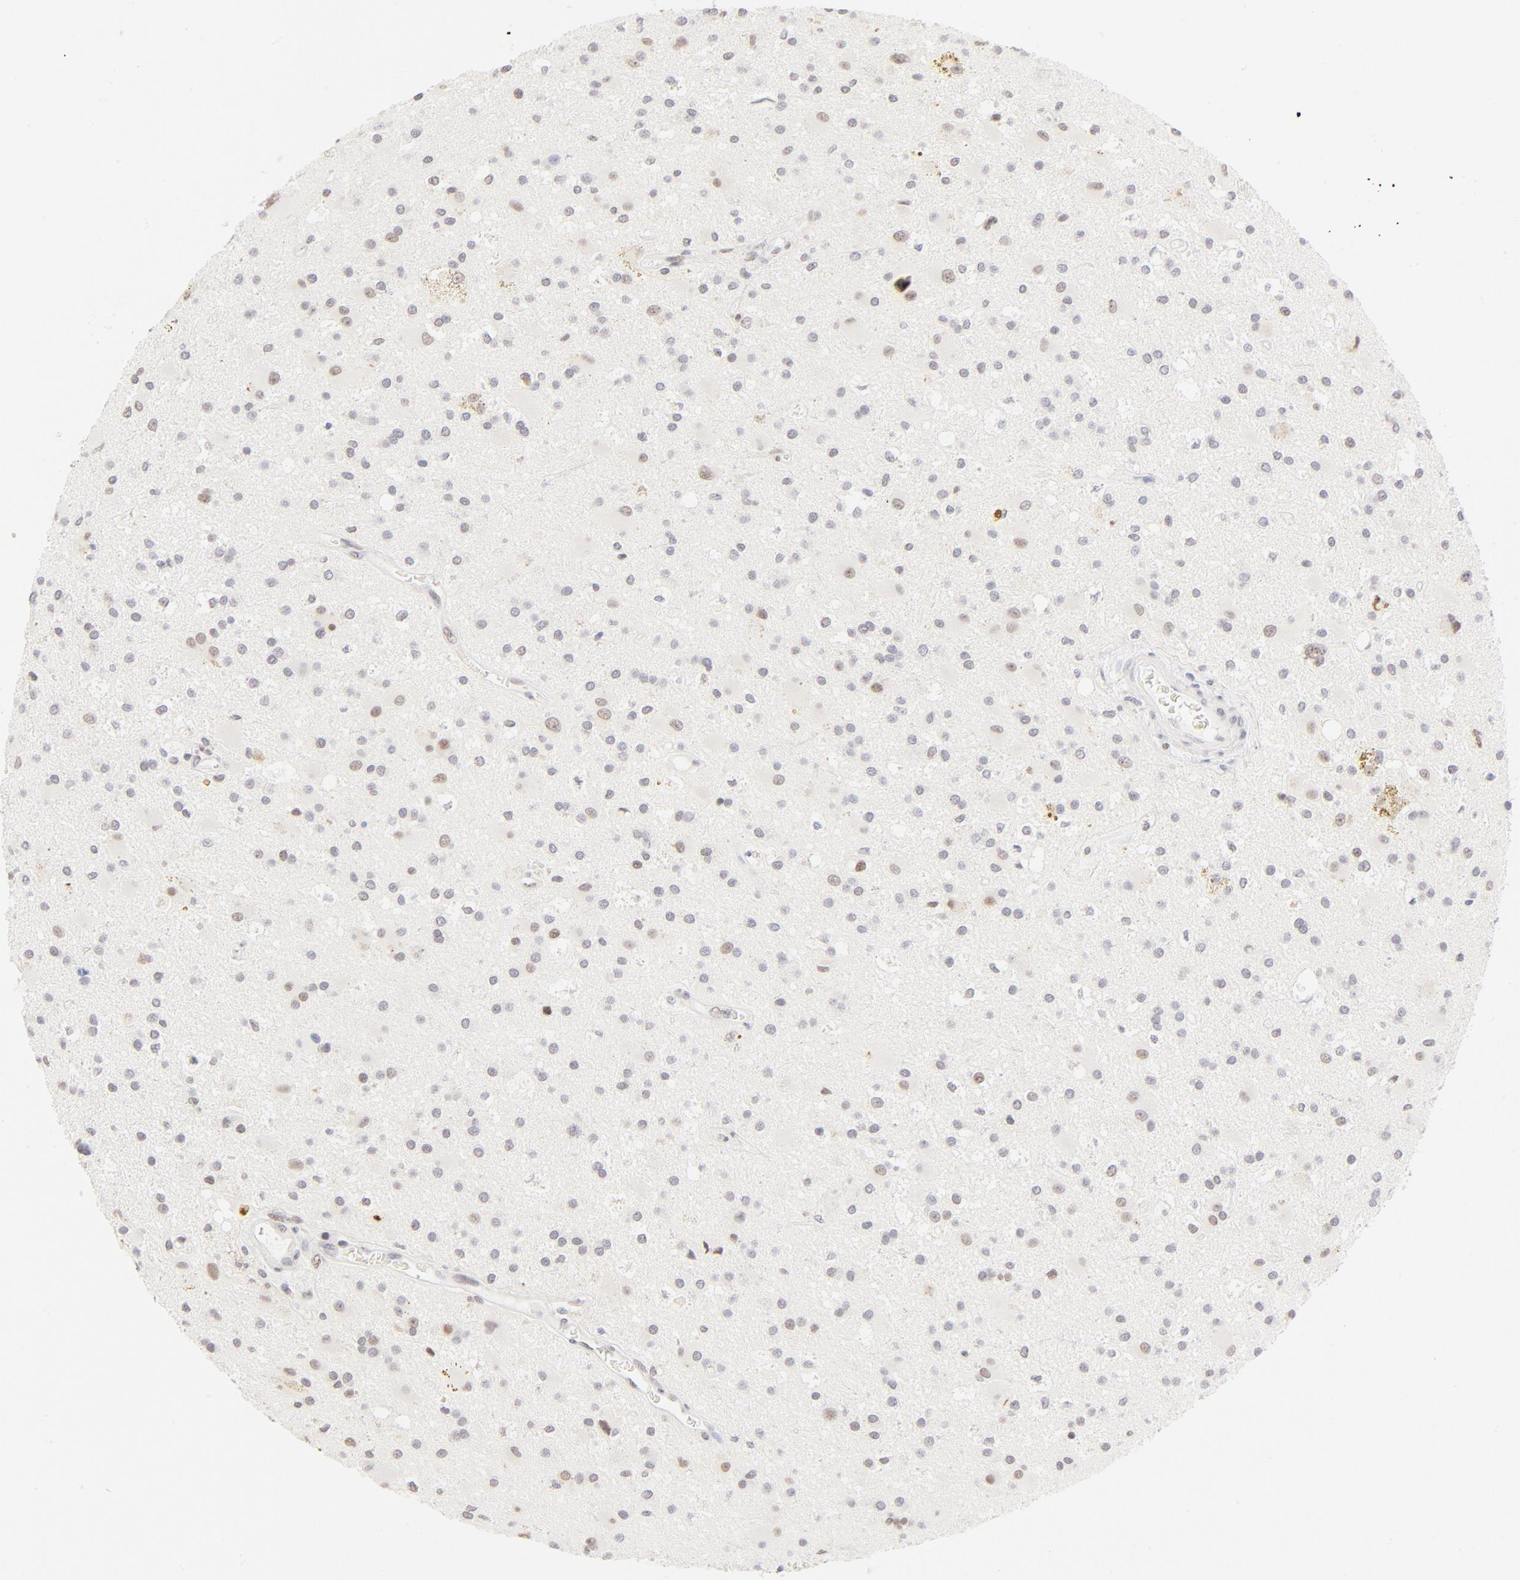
{"staining": {"intensity": "weak", "quantity": "<25%", "location": "nuclear"}, "tissue": "glioma", "cell_type": "Tumor cells", "image_type": "cancer", "snomed": [{"axis": "morphology", "description": "Glioma, malignant, Low grade"}, {"axis": "topography", "description": "Brain"}], "caption": "Immunohistochemistry (IHC) image of human glioma stained for a protein (brown), which demonstrates no positivity in tumor cells.", "gene": "PBX1", "patient": {"sex": "male", "age": 58}}